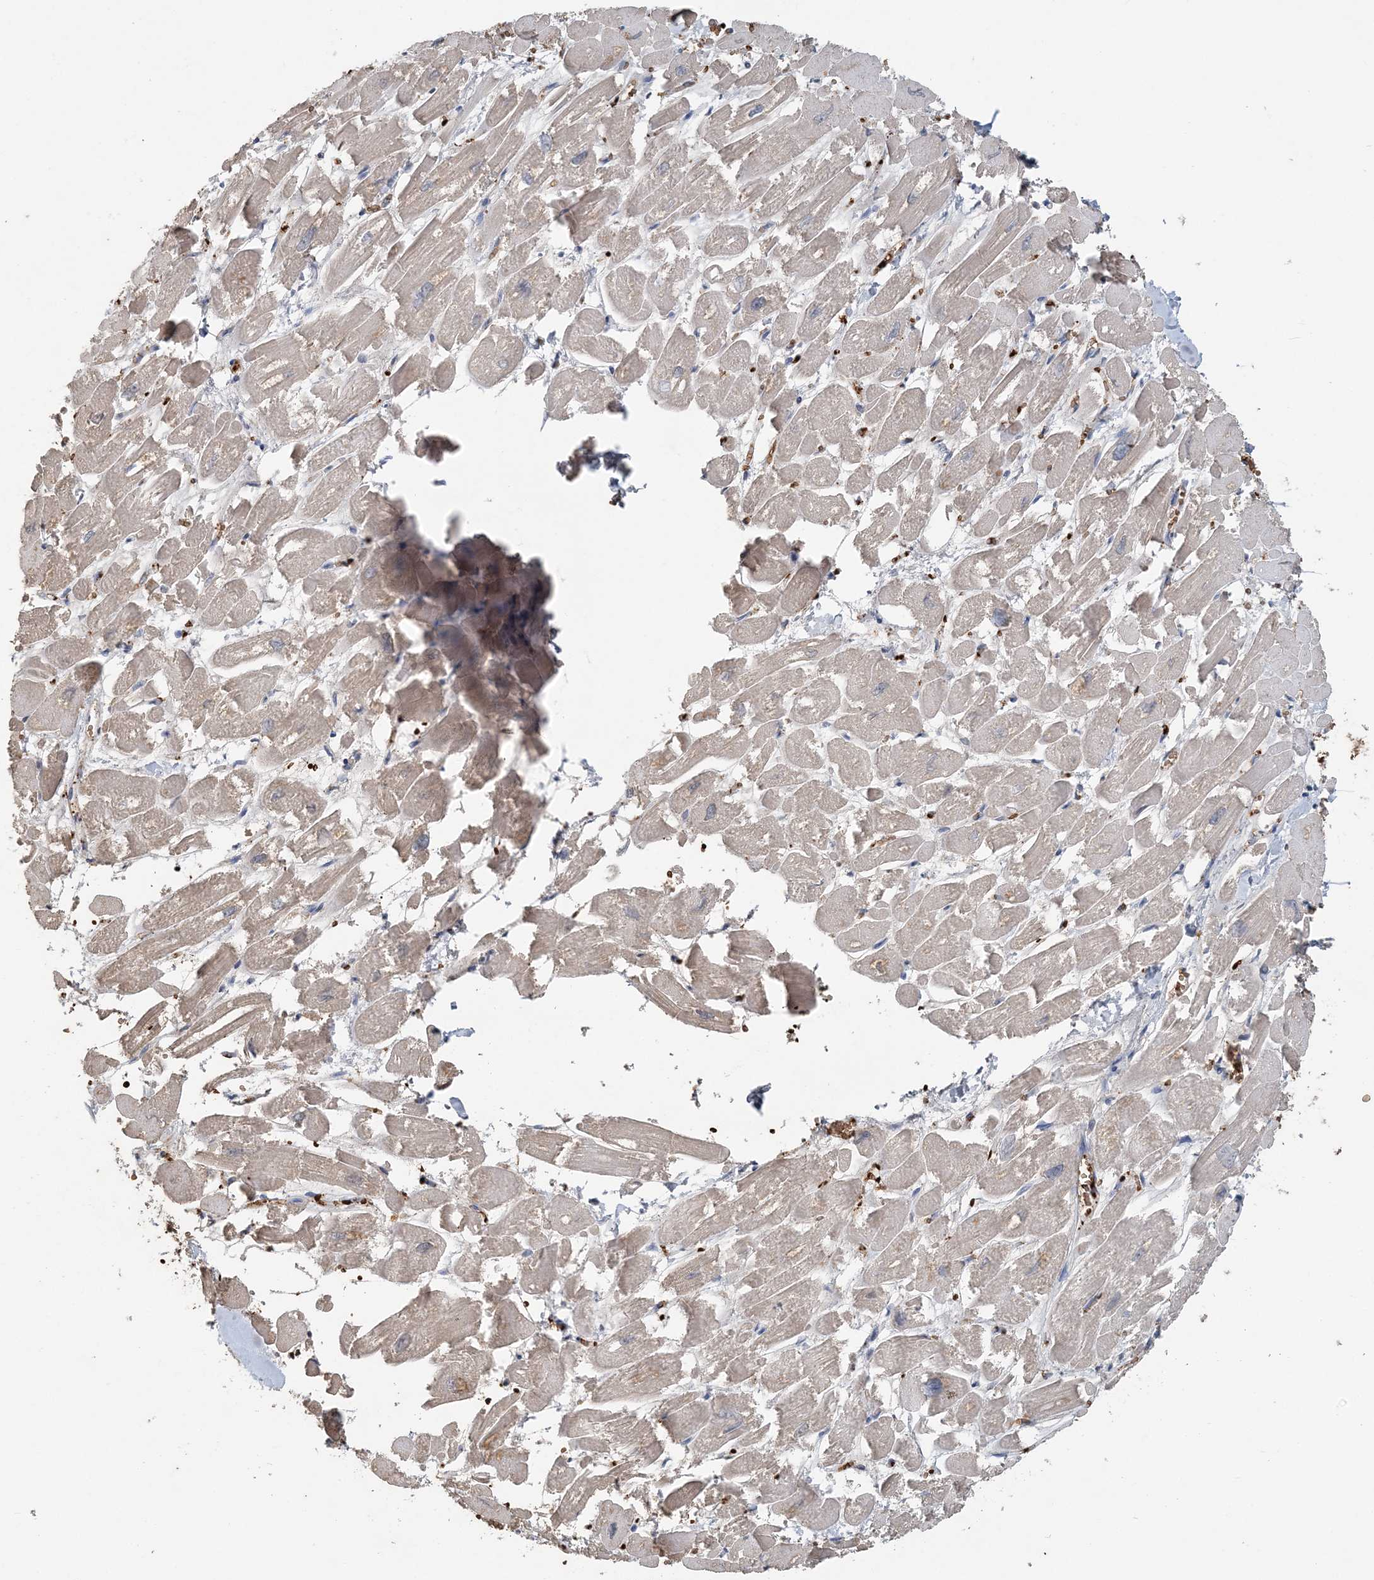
{"staining": {"intensity": "weak", "quantity": "25%-75%", "location": "cytoplasmic/membranous"}, "tissue": "heart muscle", "cell_type": "Cardiomyocytes", "image_type": "normal", "snomed": [{"axis": "morphology", "description": "Normal tissue, NOS"}, {"axis": "topography", "description": "Heart"}], "caption": "The histopathology image exhibits immunohistochemical staining of benign heart muscle. There is weak cytoplasmic/membranous staining is identified in about 25%-75% of cardiomyocytes. (brown staining indicates protein expression, while blue staining denotes nuclei).", "gene": "HBD", "patient": {"sex": "male", "age": 54}}